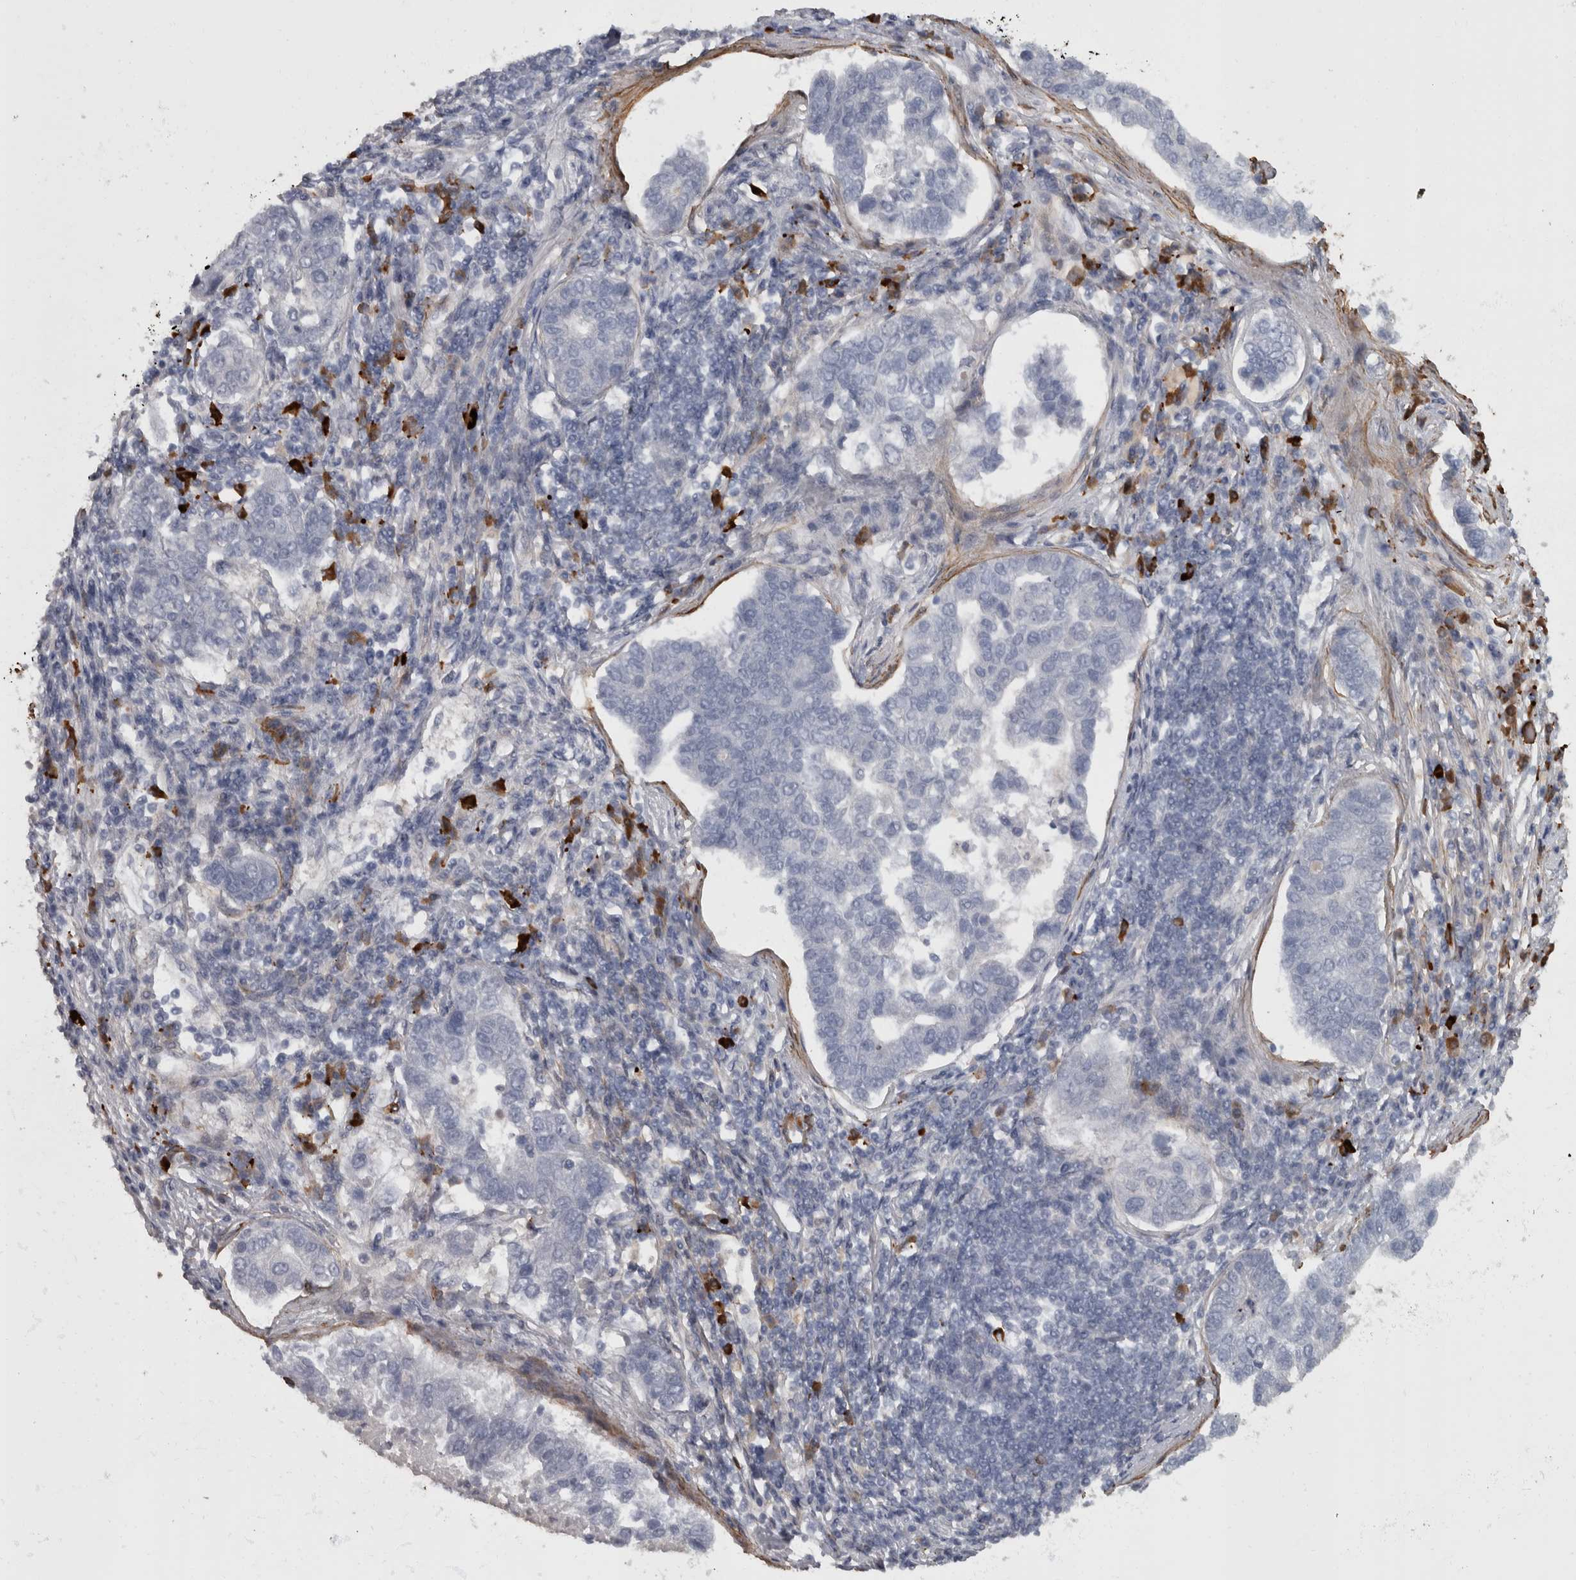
{"staining": {"intensity": "negative", "quantity": "none", "location": "none"}, "tissue": "pancreatic cancer", "cell_type": "Tumor cells", "image_type": "cancer", "snomed": [{"axis": "morphology", "description": "Adenocarcinoma, NOS"}, {"axis": "topography", "description": "Pancreas"}], "caption": "A micrograph of adenocarcinoma (pancreatic) stained for a protein shows no brown staining in tumor cells.", "gene": "MASTL", "patient": {"sex": "female", "age": 61}}